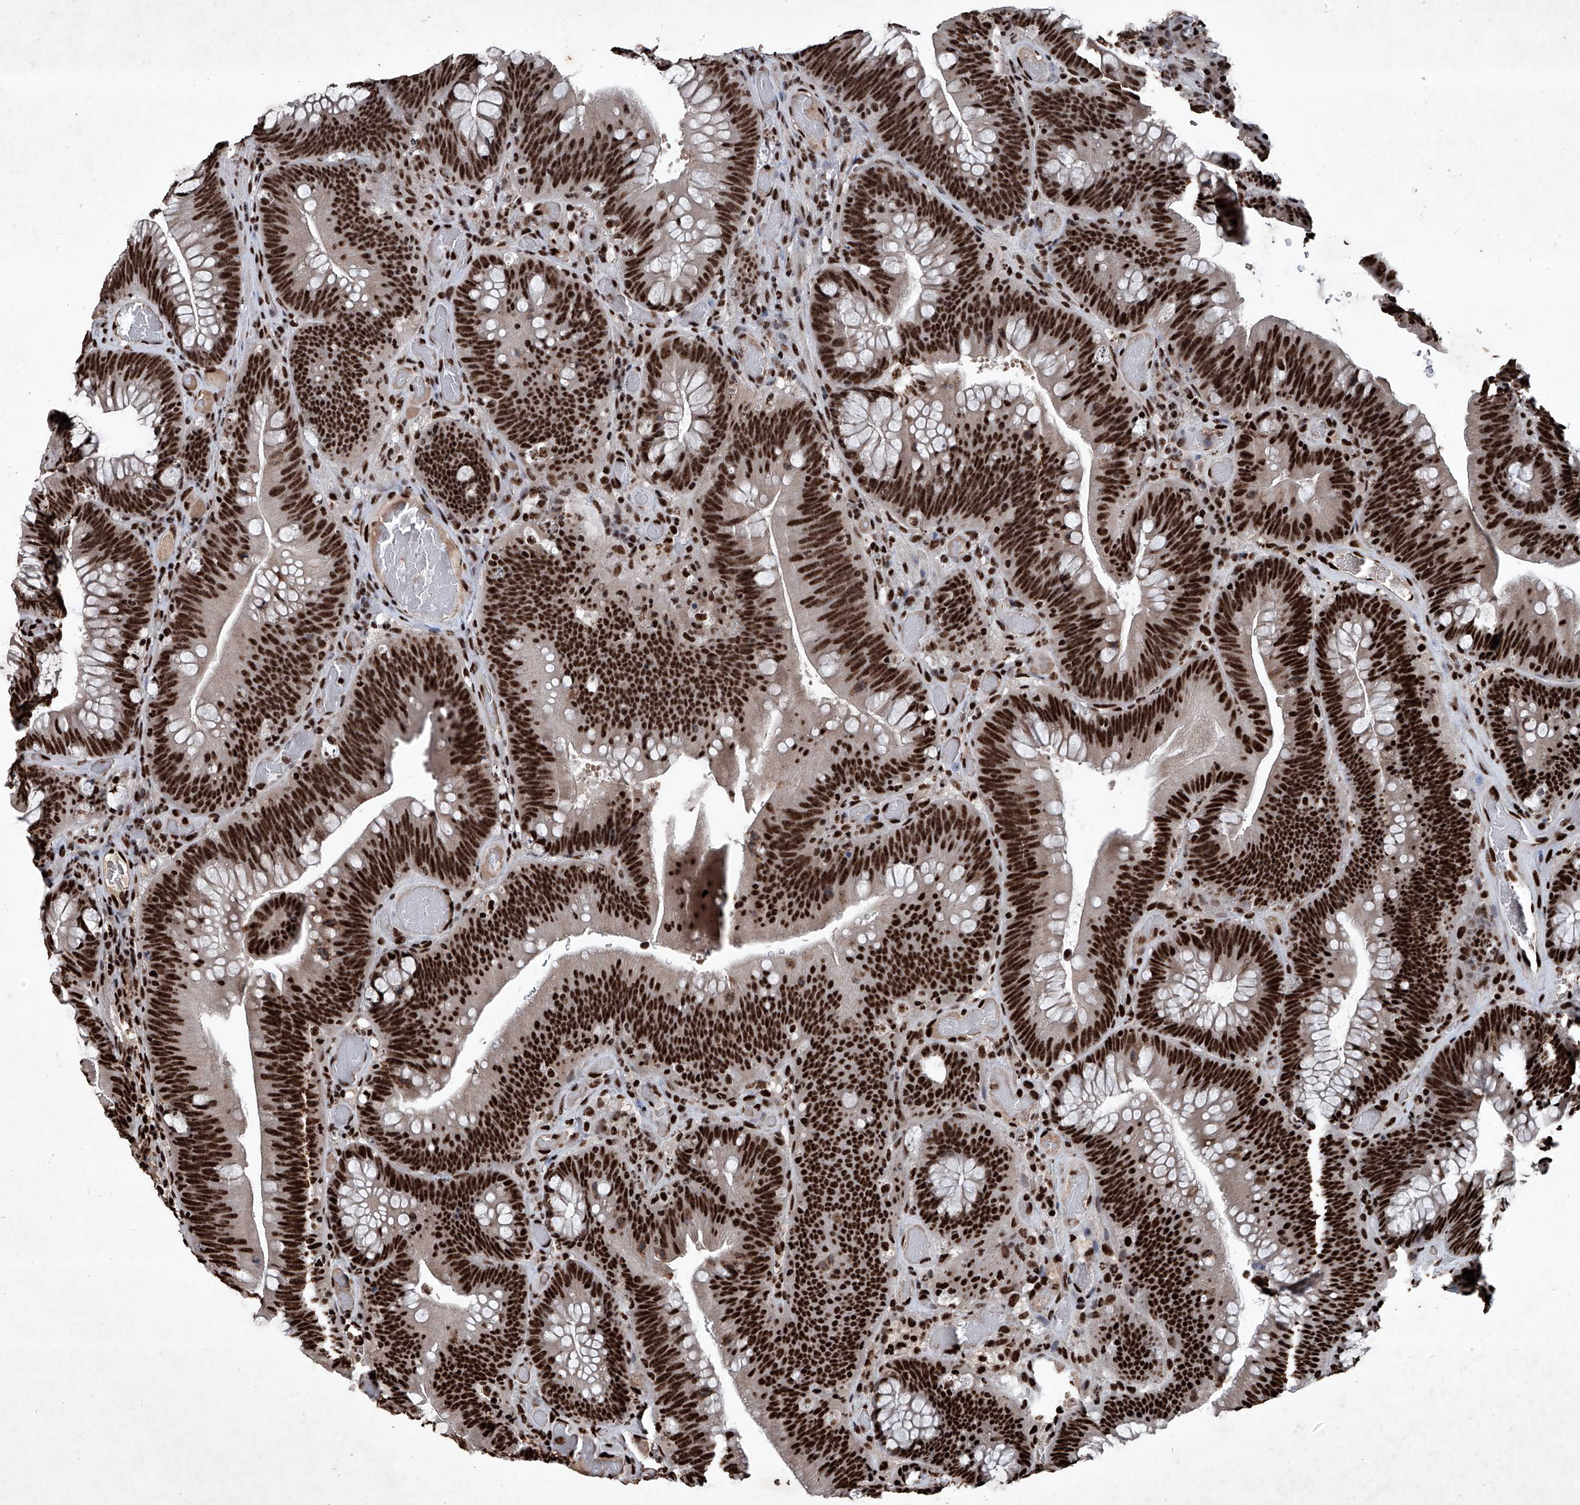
{"staining": {"intensity": "strong", "quantity": ">75%", "location": "nuclear"}, "tissue": "colorectal cancer", "cell_type": "Tumor cells", "image_type": "cancer", "snomed": [{"axis": "morphology", "description": "Normal tissue, NOS"}, {"axis": "topography", "description": "Colon"}], "caption": "DAB immunohistochemical staining of colorectal cancer exhibits strong nuclear protein positivity in approximately >75% of tumor cells.", "gene": "DDX39B", "patient": {"sex": "female", "age": 82}}